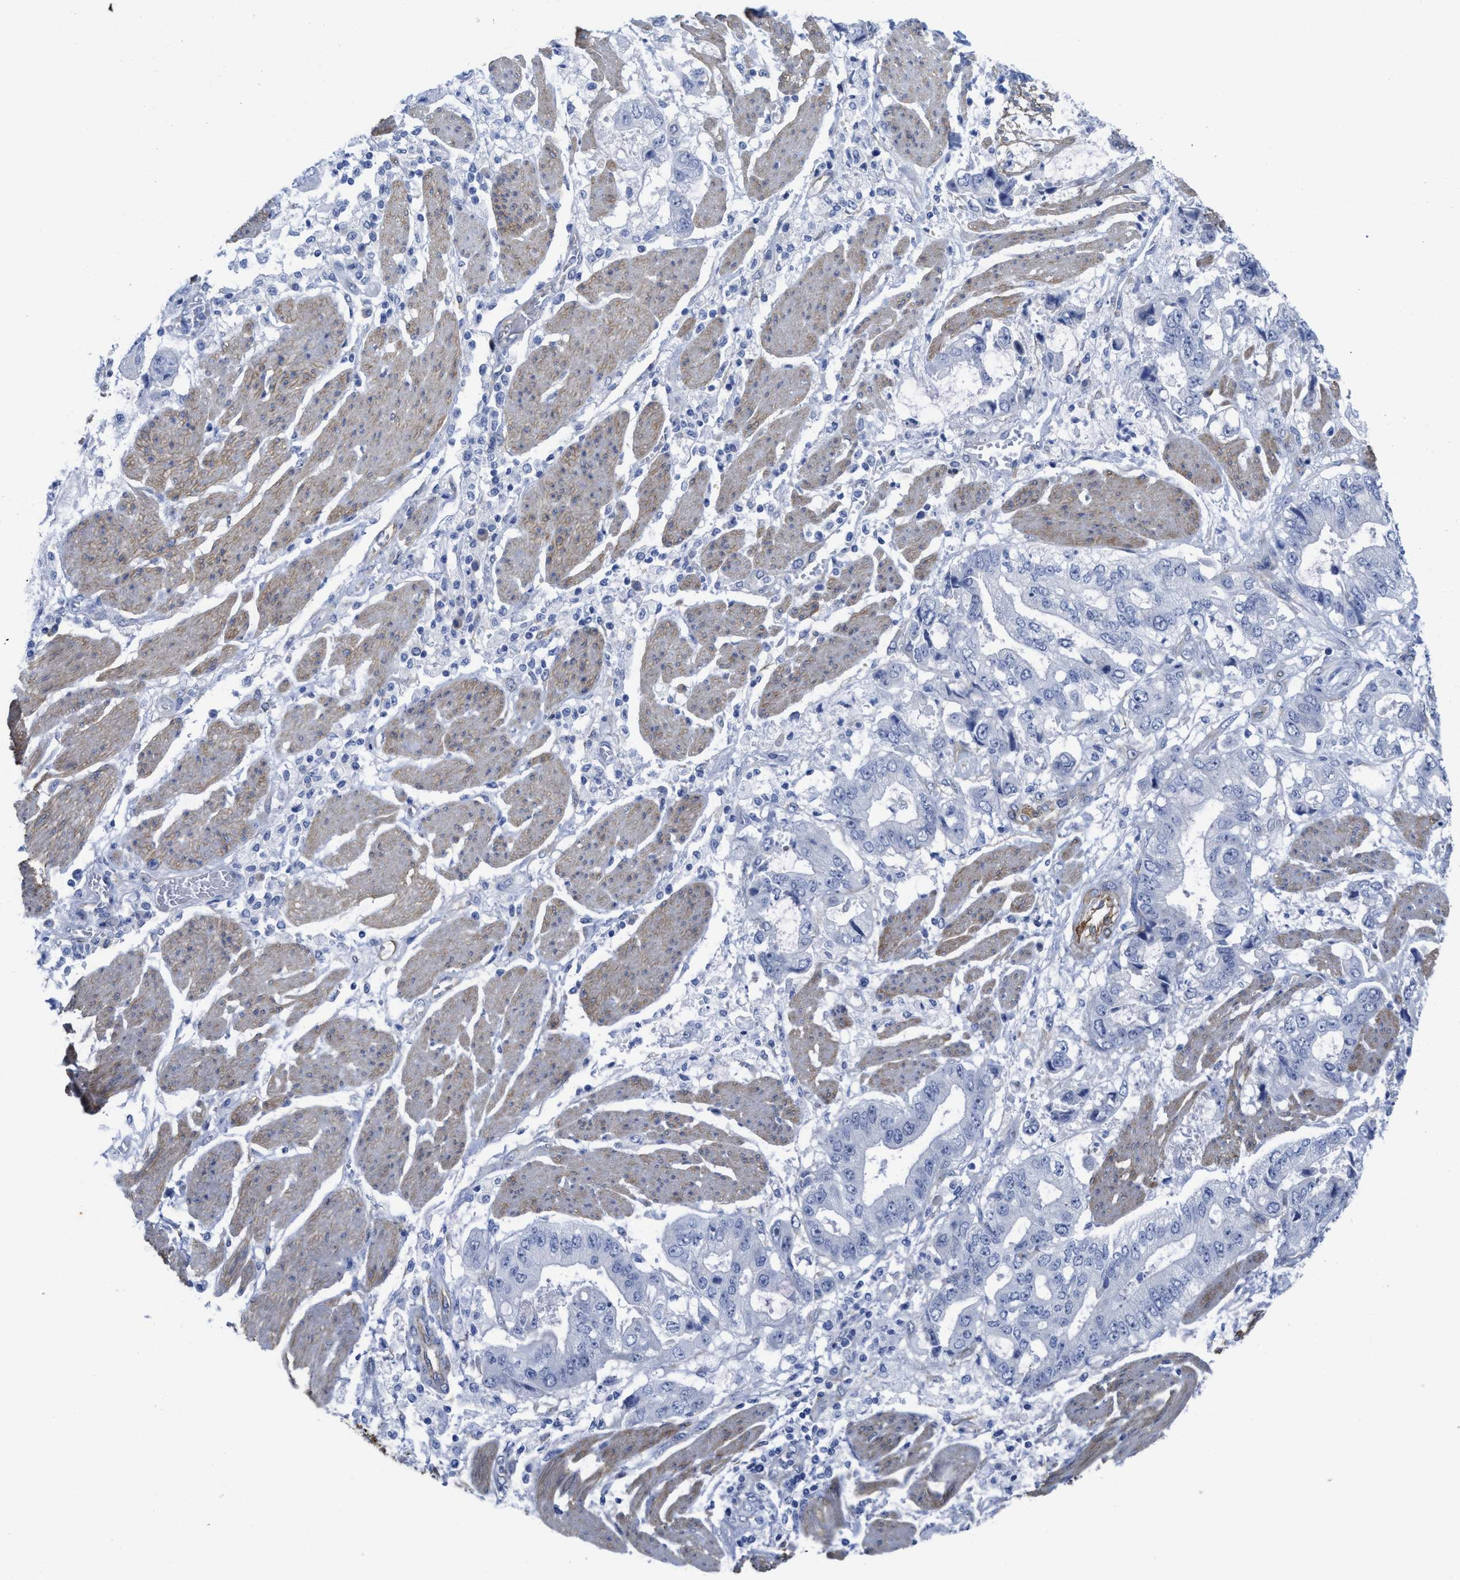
{"staining": {"intensity": "negative", "quantity": "none", "location": "none"}, "tissue": "stomach cancer", "cell_type": "Tumor cells", "image_type": "cancer", "snomed": [{"axis": "morphology", "description": "Normal tissue, NOS"}, {"axis": "morphology", "description": "Adenocarcinoma, NOS"}, {"axis": "topography", "description": "Stomach"}], "caption": "This is a photomicrograph of immunohistochemistry (IHC) staining of stomach cancer (adenocarcinoma), which shows no expression in tumor cells. (IHC, brightfield microscopy, high magnification).", "gene": "TUB", "patient": {"sex": "male", "age": 62}}